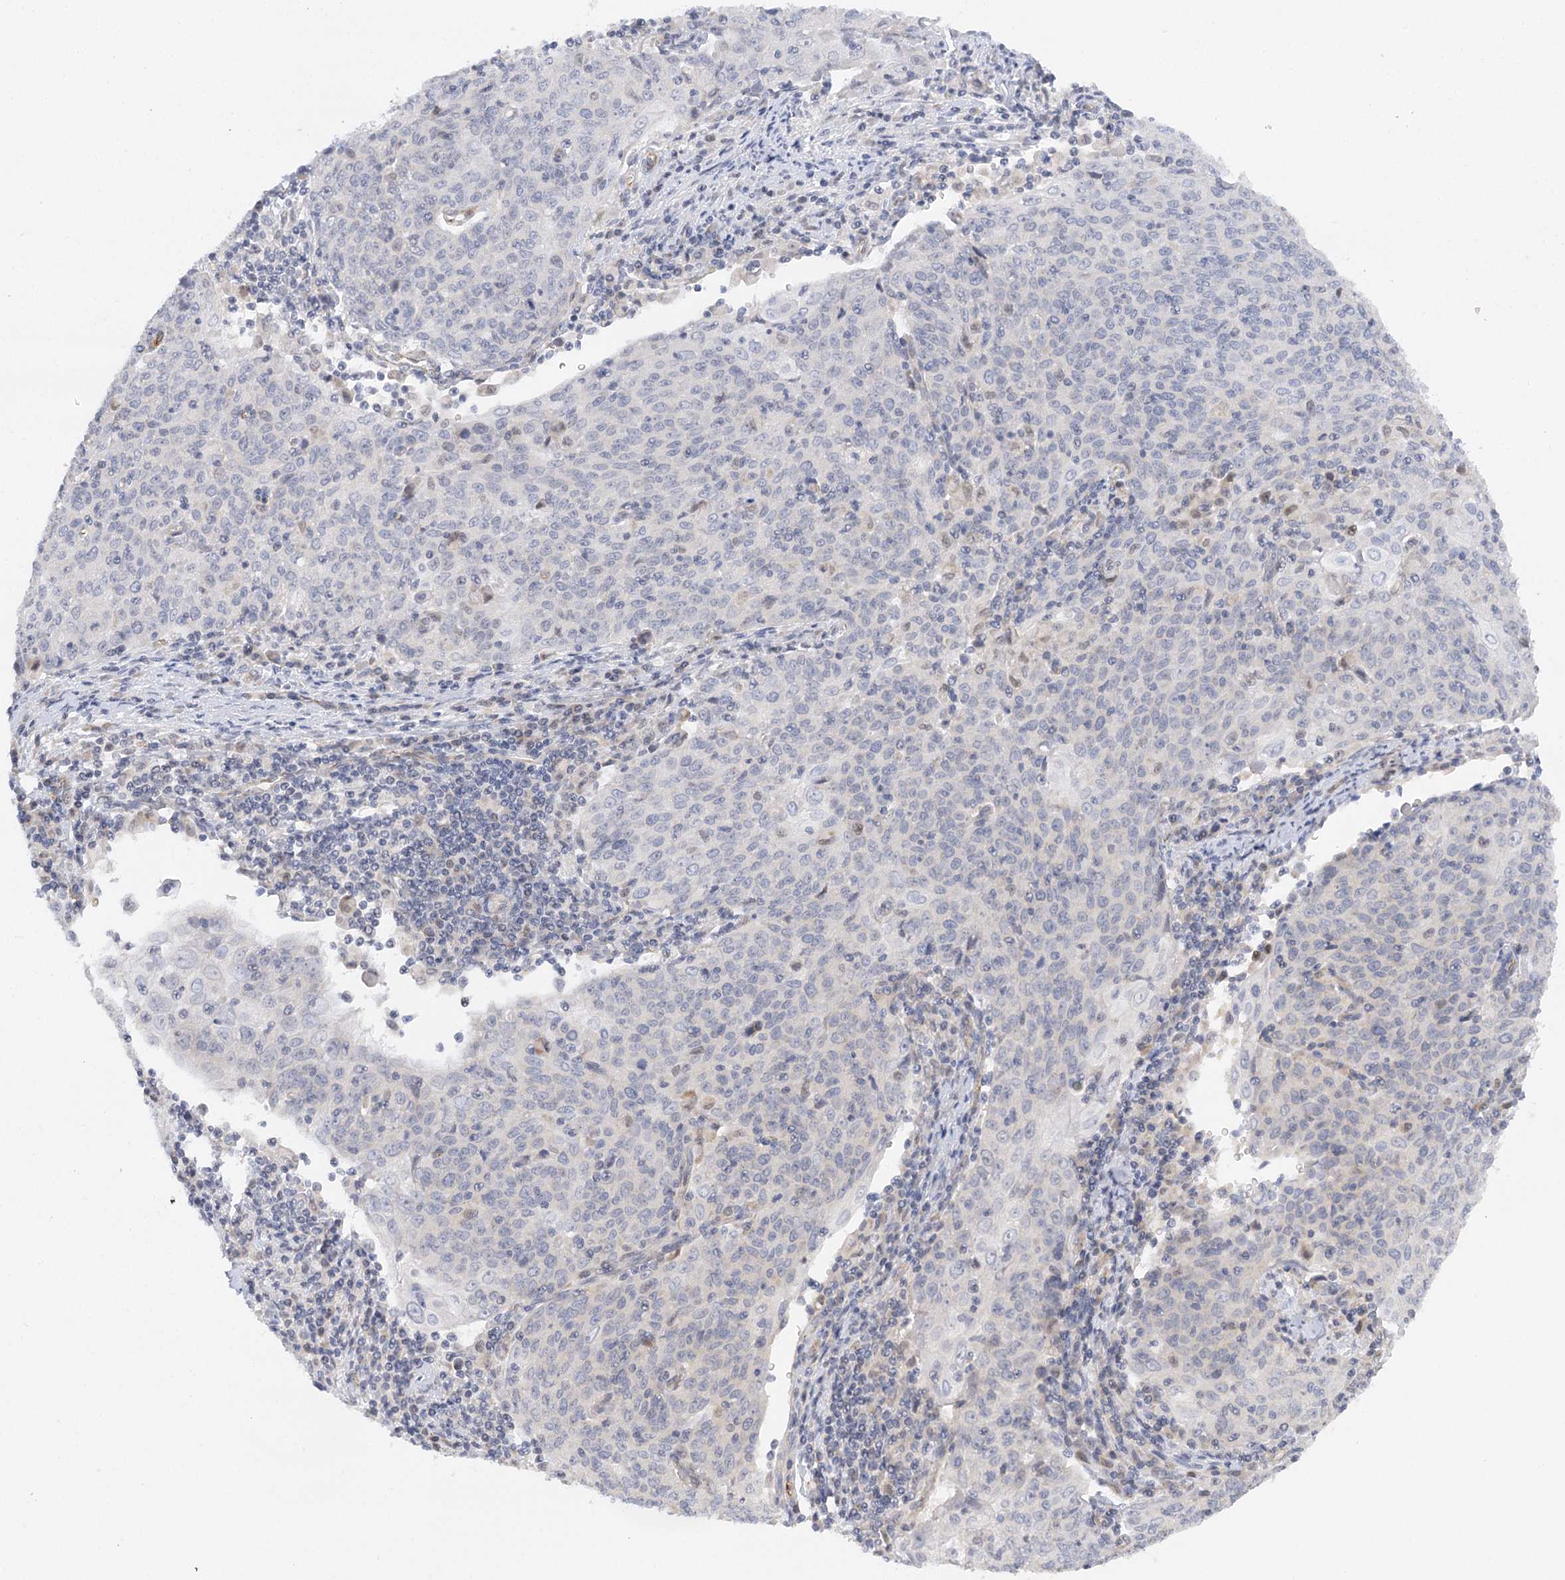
{"staining": {"intensity": "negative", "quantity": "none", "location": "none"}, "tissue": "cervical cancer", "cell_type": "Tumor cells", "image_type": "cancer", "snomed": [{"axis": "morphology", "description": "Squamous cell carcinoma, NOS"}, {"axis": "topography", "description": "Cervix"}], "caption": "A micrograph of squamous cell carcinoma (cervical) stained for a protein demonstrates no brown staining in tumor cells.", "gene": "NELL2", "patient": {"sex": "female", "age": 48}}